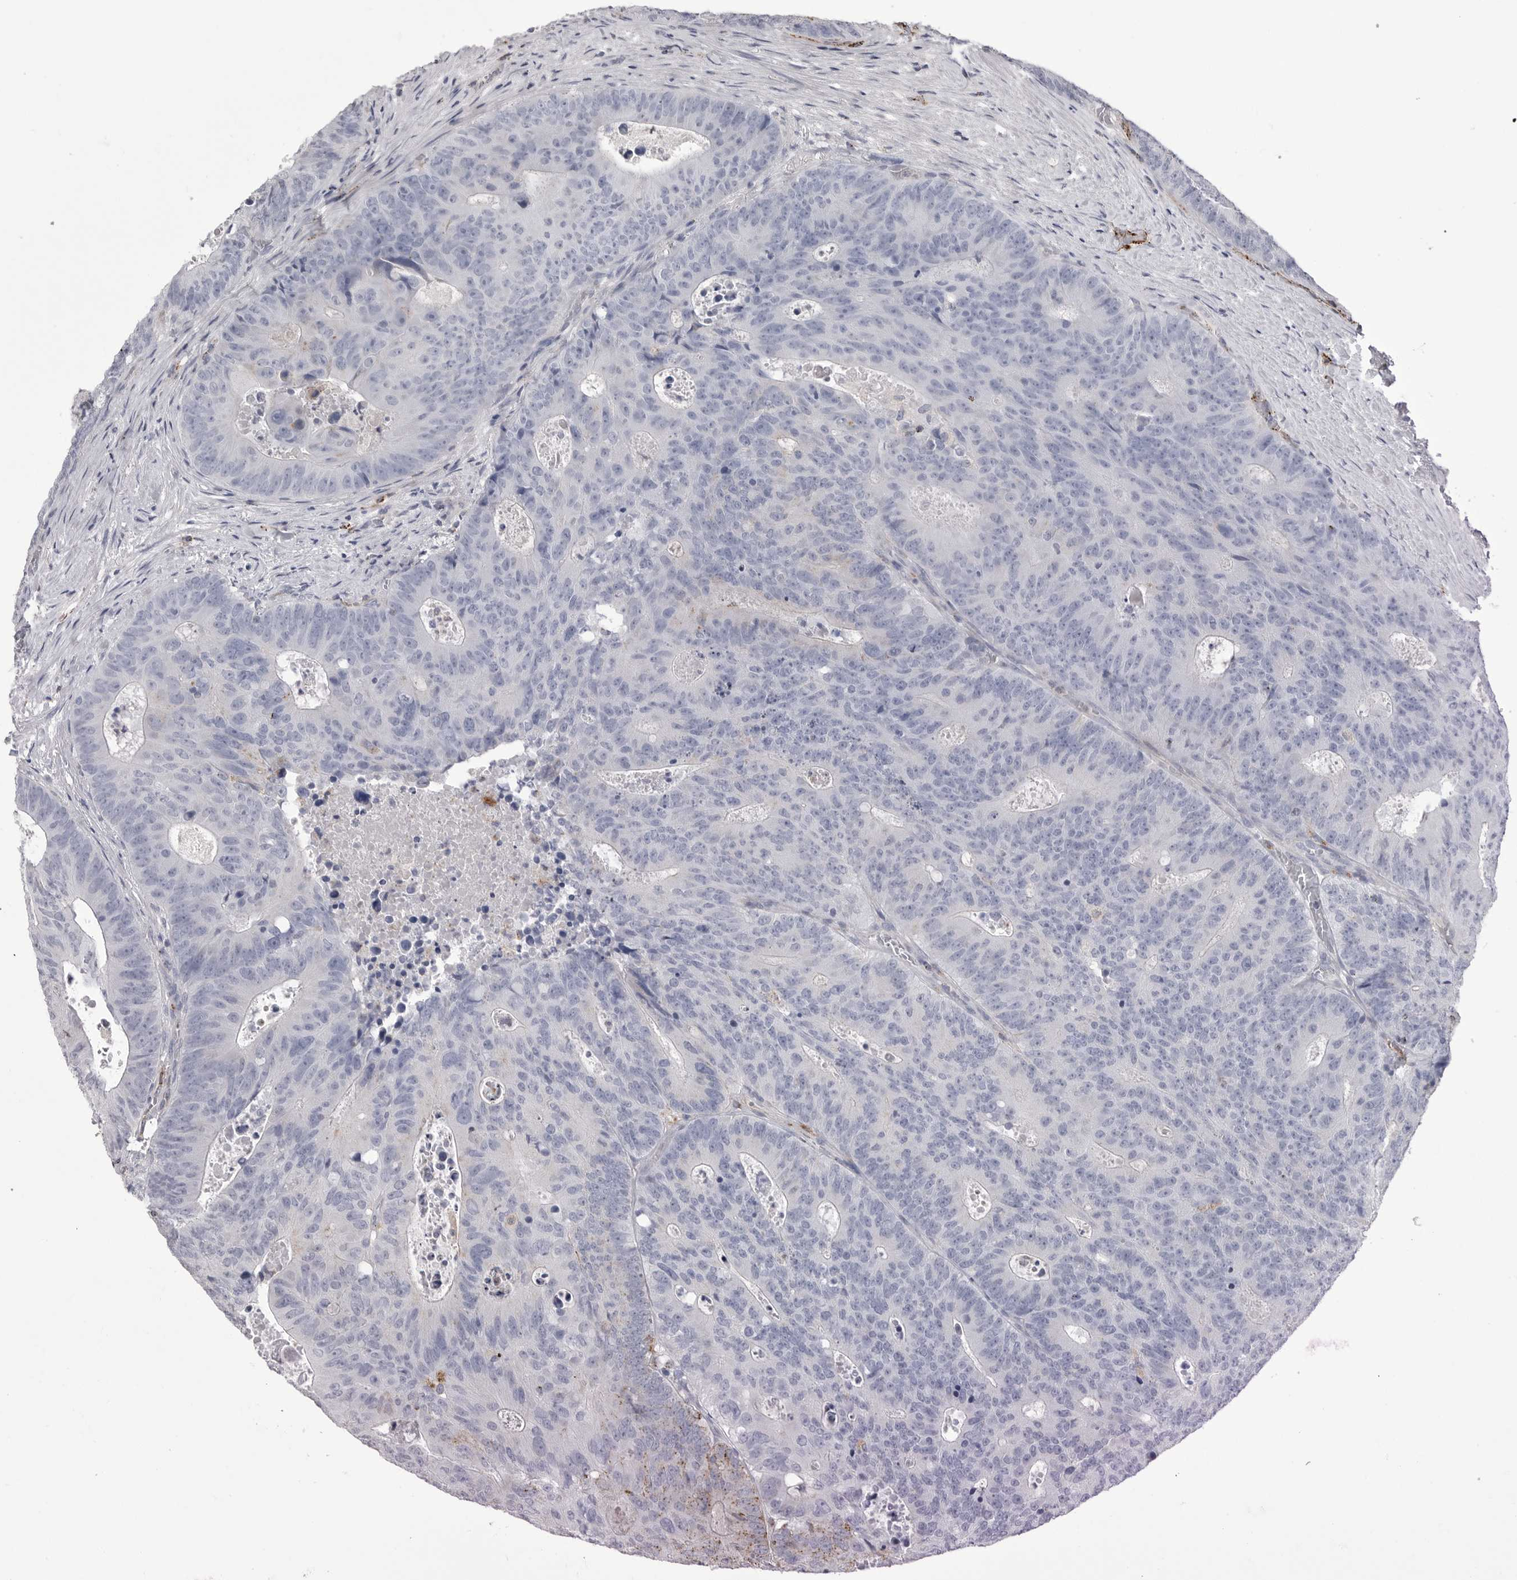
{"staining": {"intensity": "negative", "quantity": "none", "location": "none"}, "tissue": "colorectal cancer", "cell_type": "Tumor cells", "image_type": "cancer", "snomed": [{"axis": "morphology", "description": "Adenocarcinoma, NOS"}, {"axis": "topography", "description": "Colon"}], "caption": "Colorectal adenocarcinoma was stained to show a protein in brown. There is no significant positivity in tumor cells.", "gene": "PSPN", "patient": {"sex": "male", "age": 87}}